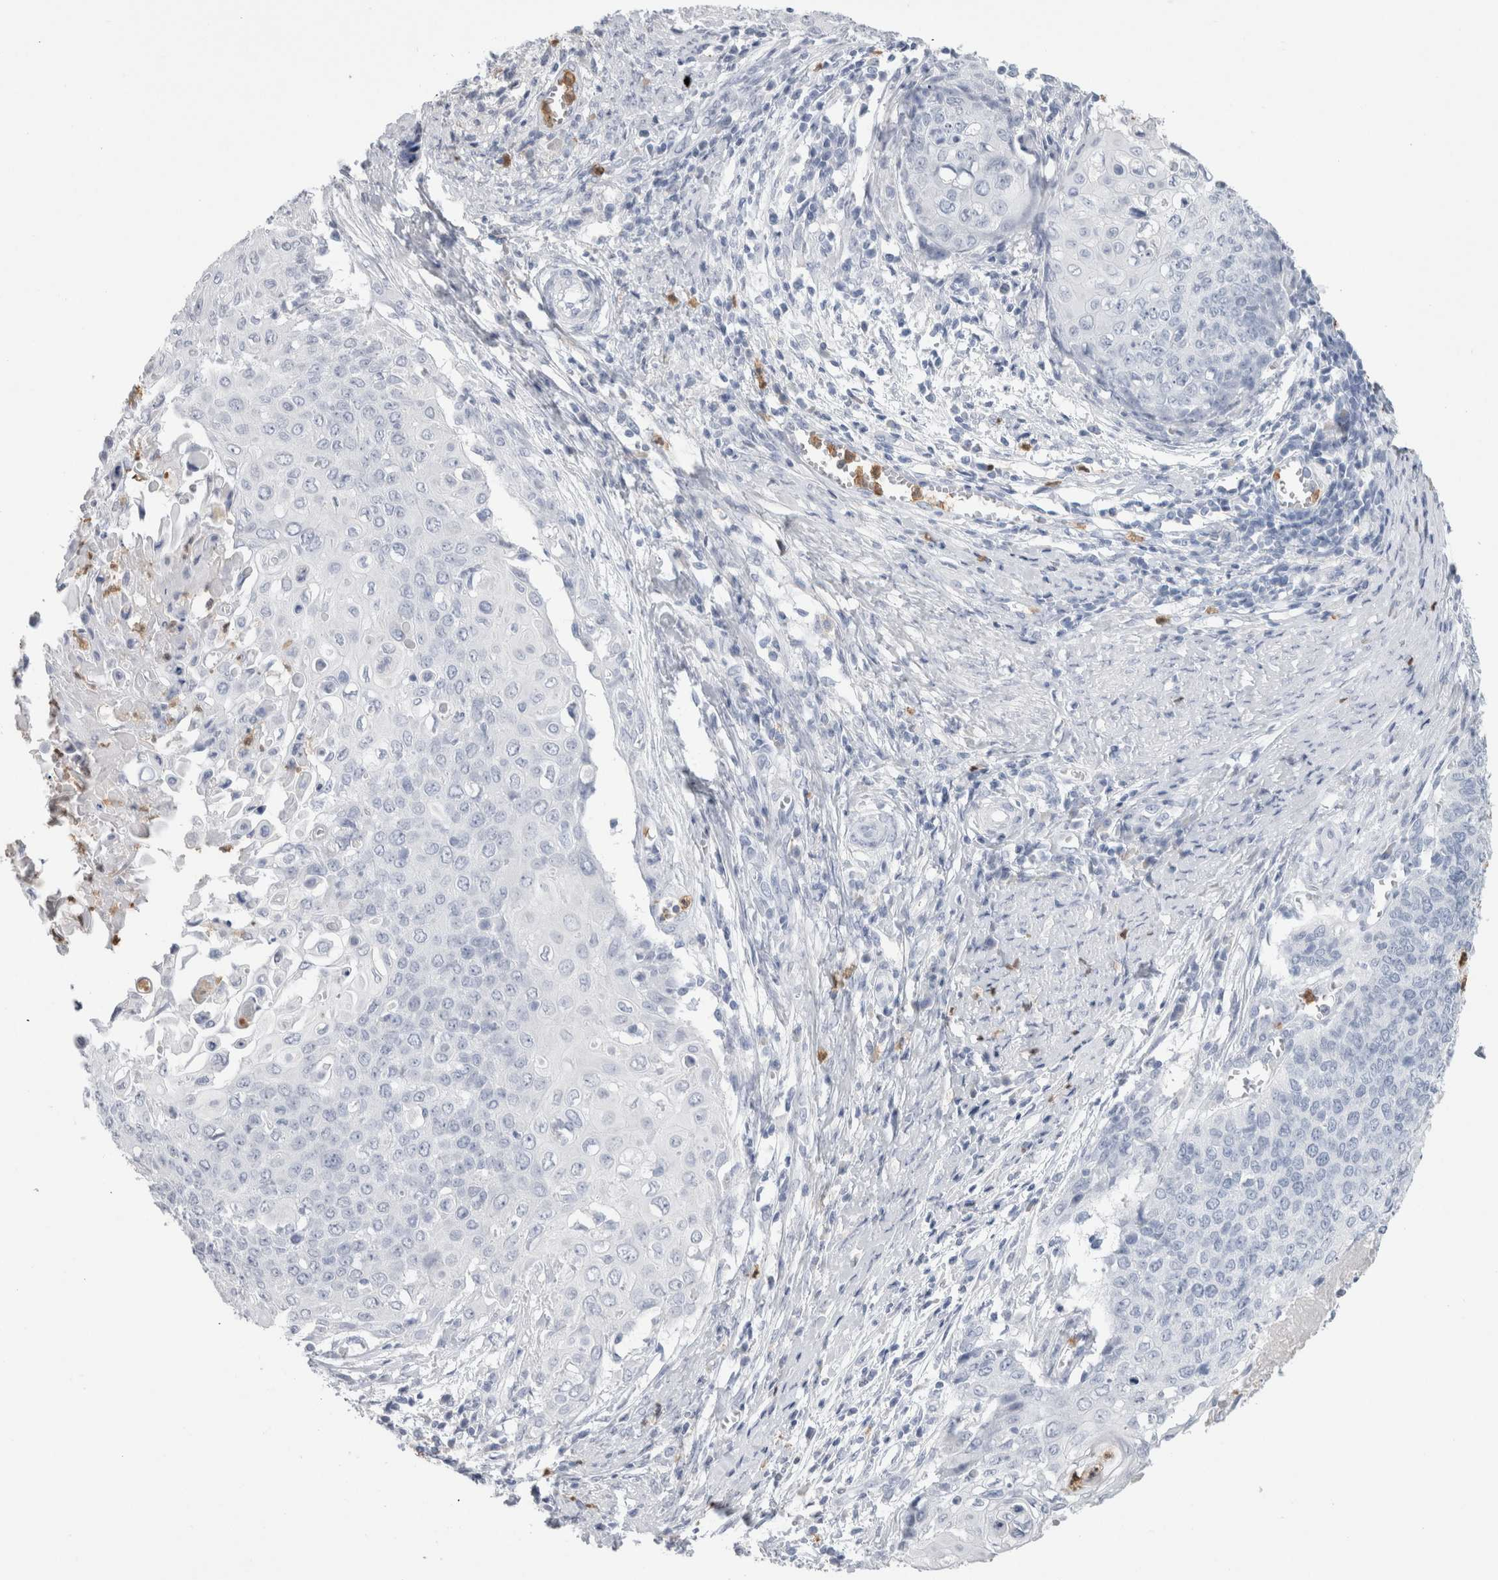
{"staining": {"intensity": "negative", "quantity": "none", "location": "none"}, "tissue": "cervical cancer", "cell_type": "Tumor cells", "image_type": "cancer", "snomed": [{"axis": "morphology", "description": "Squamous cell carcinoma, NOS"}, {"axis": "topography", "description": "Cervix"}], "caption": "The image demonstrates no staining of tumor cells in cervical cancer (squamous cell carcinoma).", "gene": "S100A12", "patient": {"sex": "female", "age": 39}}